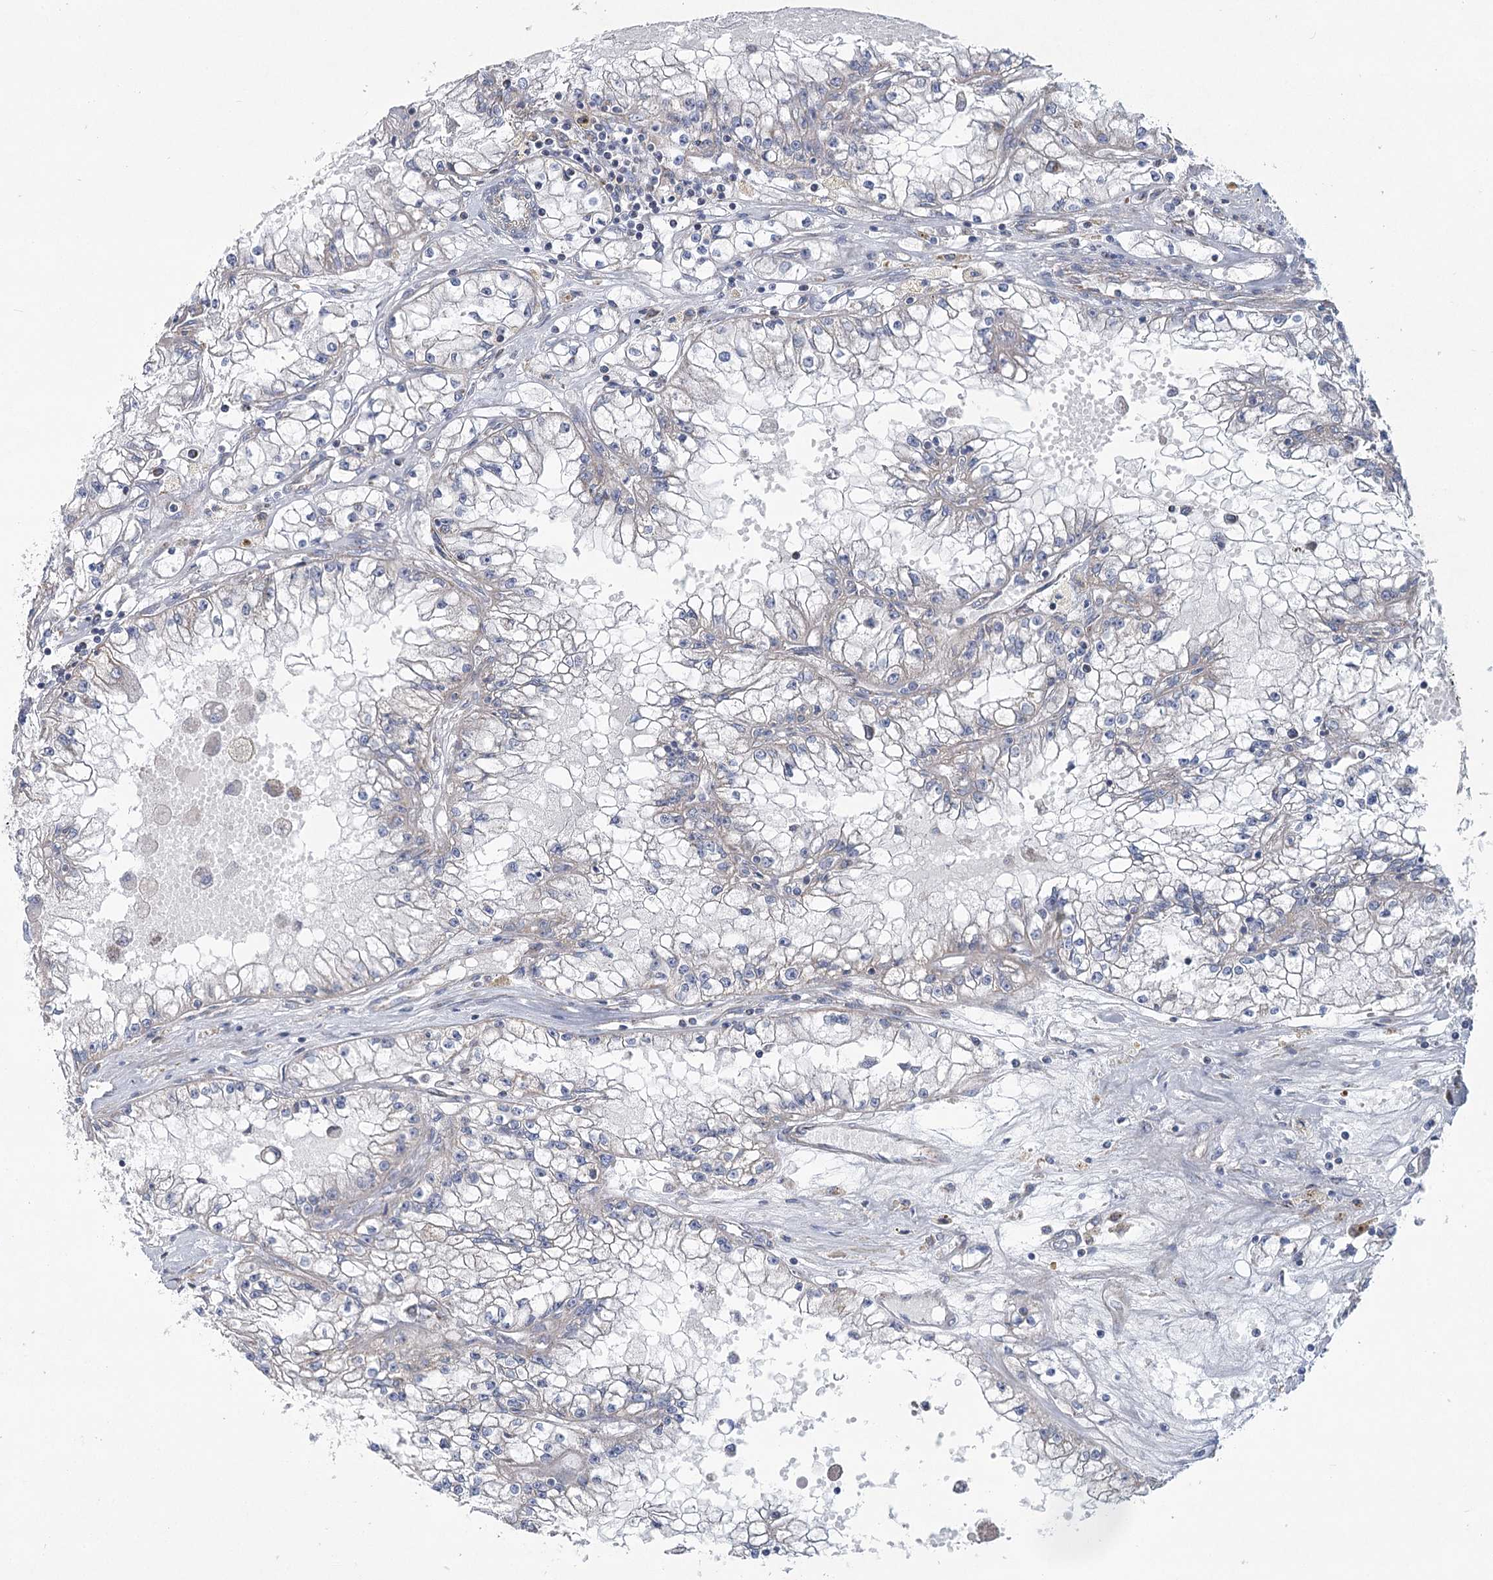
{"staining": {"intensity": "negative", "quantity": "none", "location": "none"}, "tissue": "renal cancer", "cell_type": "Tumor cells", "image_type": "cancer", "snomed": [{"axis": "morphology", "description": "Adenocarcinoma, NOS"}, {"axis": "topography", "description": "Kidney"}], "caption": "DAB immunohistochemical staining of renal adenocarcinoma shows no significant positivity in tumor cells.", "gene": "SNX7", "patient": {"sex": "male", "age": 56}}